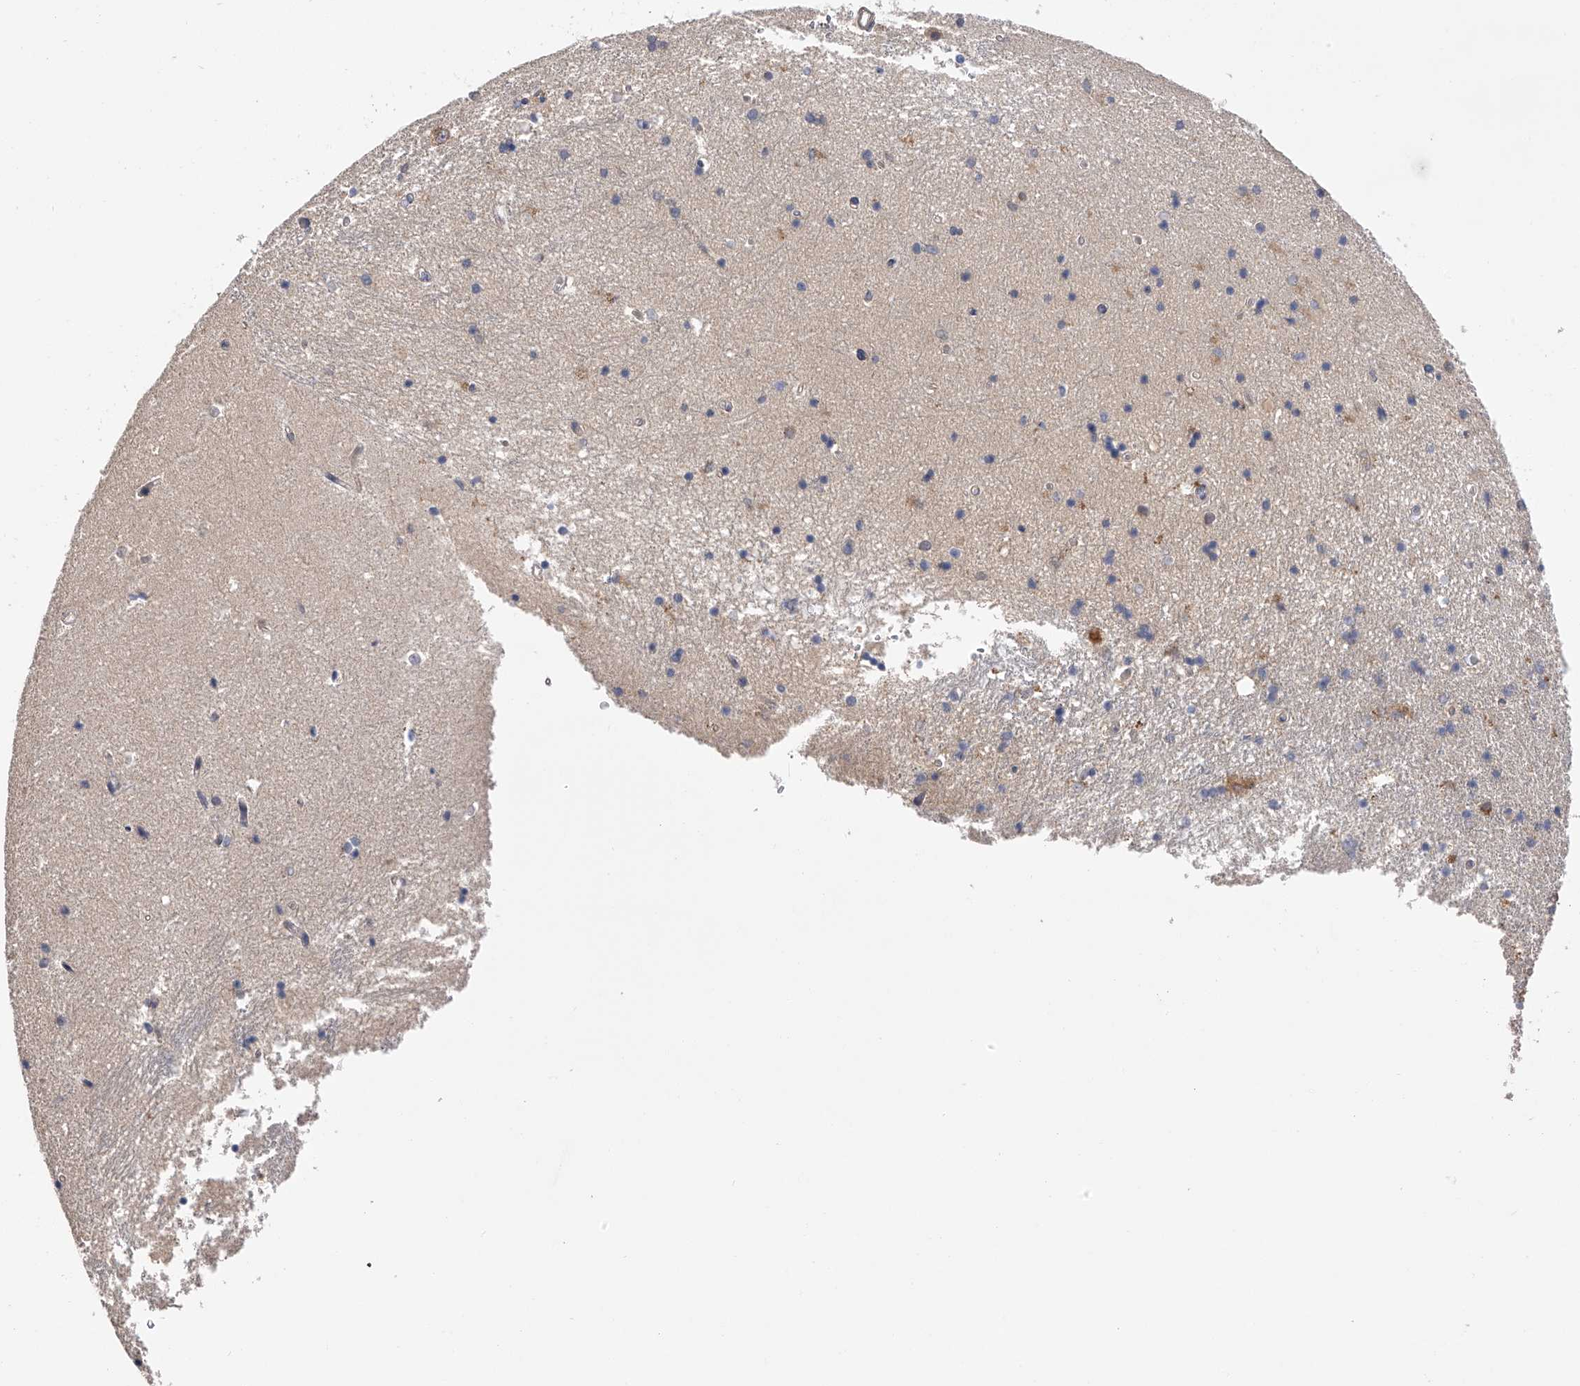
{"staining": {"intensity": "negative", "quantity": "none", "location": "none"}, "tissue": "hippocampus", "cell_type": "Glial cells", "image_type": "normal", "snomed": [{"axis": "morphology", "description": "Normal tissue, NOS"}, {"axis": "topography", "description": "Hippocampus"}], "caption": "This histopathology image is of benign hippocampus stained with immunohistochemistry (IHC) to label a protein in brown with the nuclei are counter-stained blue. There is no expression in glial cells.", "gene": "CFAP298", "patient": {"sex": "male", "age": 45}}